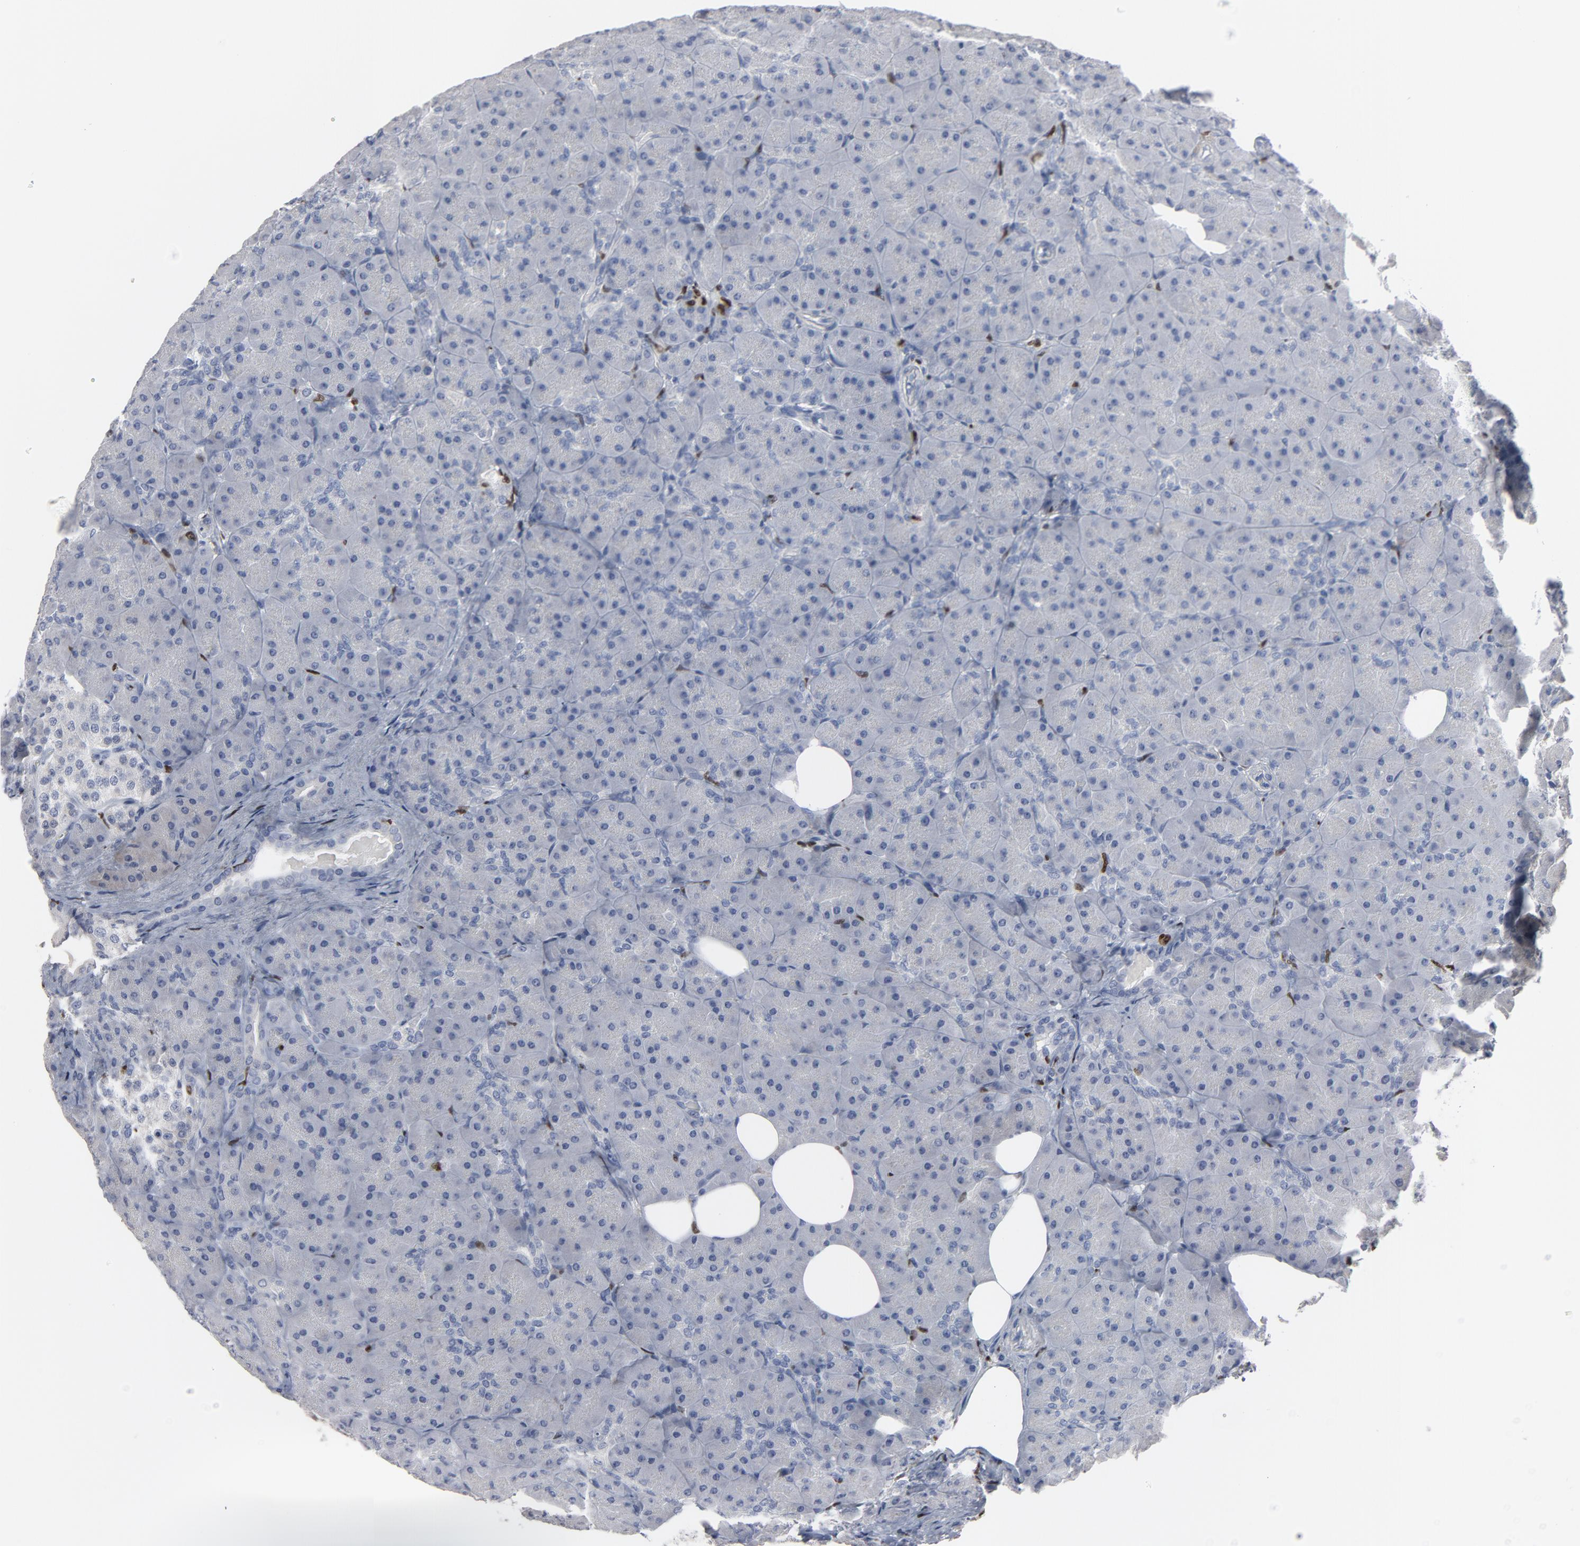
{"staining": {"intensity": "moderate", "quantity": "<25%", "location": "cytoplasmic/membranous"}, "tissue": "pancreas", "cell_type": "Exocrine glandular cells", "image_type": "normal", "snomed": [{"axis": "morphology", "description": "Normal tissue, NOS"}, {"axis": "topography", "description": "Pancreas"}], "caption": "Exocrine glandular cells demonstrate low levels of moderate cytoplasmic/membranous positivity in about <25% of cells in benign human pancreas. (IHC, brightfield microscopy, high magnification).", "gene": "SPI1", "patient": {"sex": "male", "age": 66}}